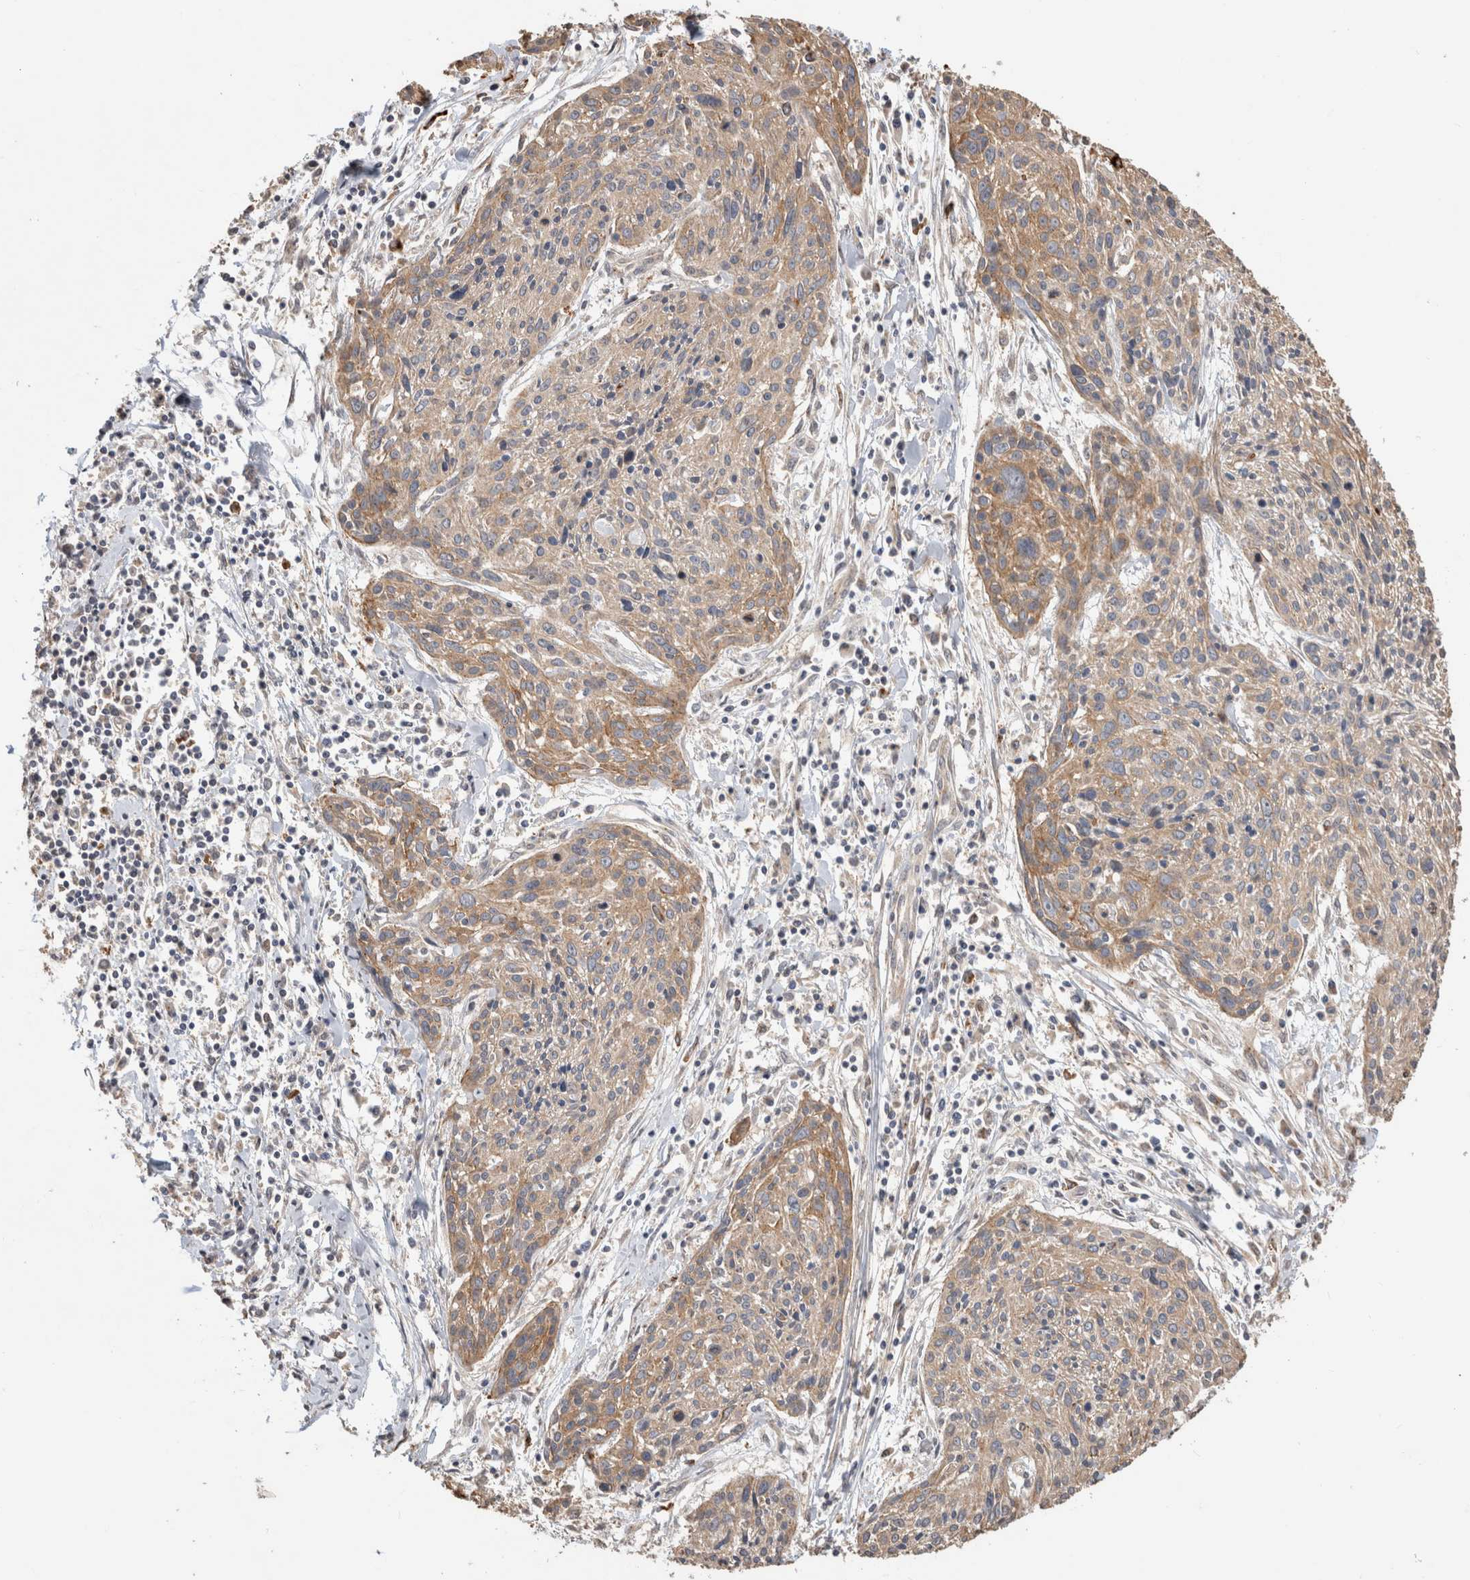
{"staining": {"intensity": "moderate", "quantity": "<25%", "location": "cytoplasmic/membranous"}, "tissue": "cervical cancer", "cell_type": "Tumor cells", "image_type": "cancer", "snomed": [{"axis": "morphology", "description": "Squamous cell carcinoma, NOS"}, {"axis": "topography", "description": "Cervix"}], "caption": "An IHC photomicrograph of tumor tissue is shown. Protein staining in brown shows moderate cytoplasmic/membranous positivity in cervical cancer within tumor cells.", "gene": "CLIP1", "patient": {"sex": "female", "age": 51}}